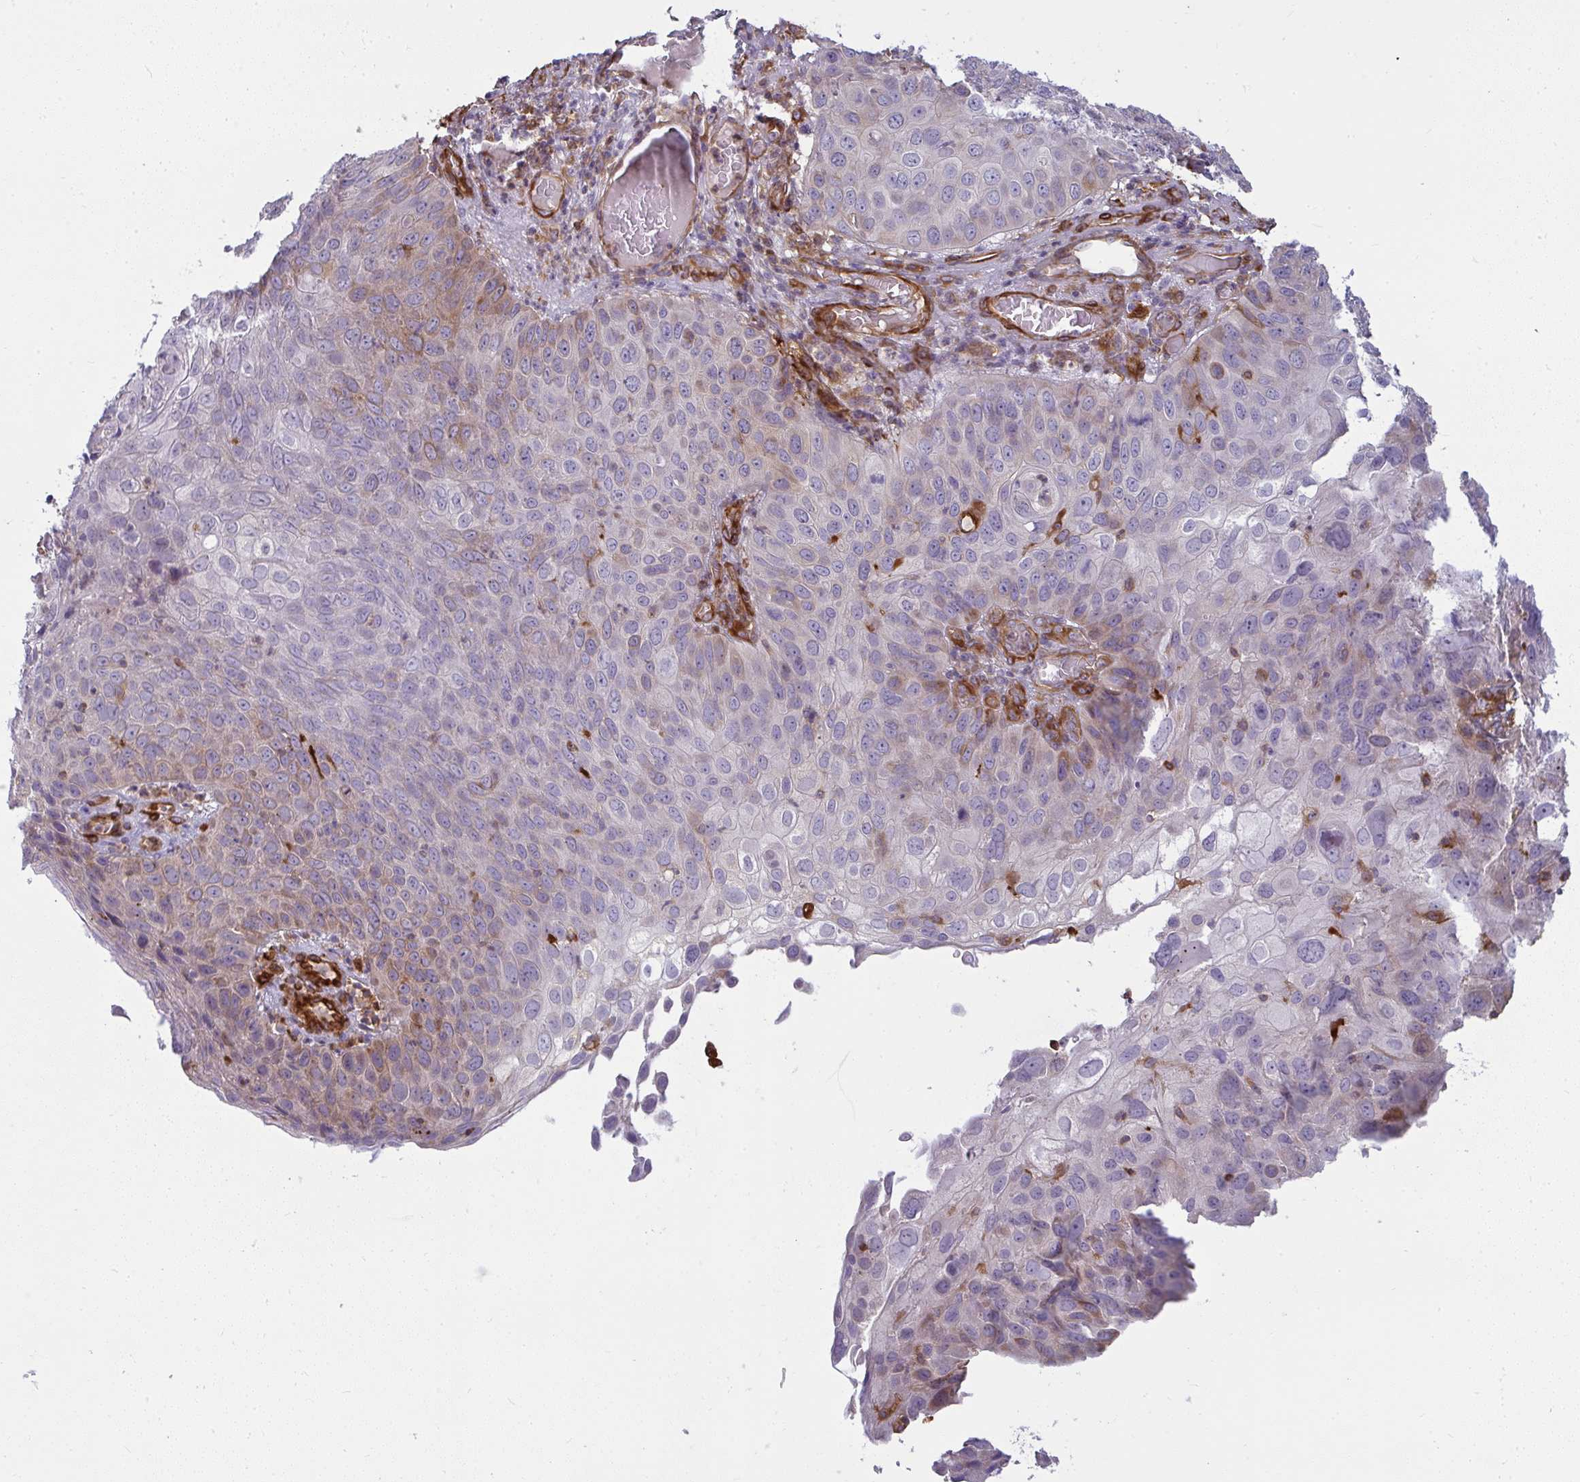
{"staining": {"intensity": "weak", "quantity": "<25%", "location": "cytoplasmic/membranous"}, "tissue": "skin cancer", "cell_type": "Tumor cells", "image_type": "cancer", "snomed": [{"axis": "morphology", "description": "Squamous cell carcinoma, NOS"}, {"axis": "topography", "description": "Skin"}], "caption": "Immunohistochemistry (IHC) of human skin squamous cell carcinoma displays no staining in tumor cells.", "gene": "IFIT3", "patient": {"sex": "male", "age": 87}}